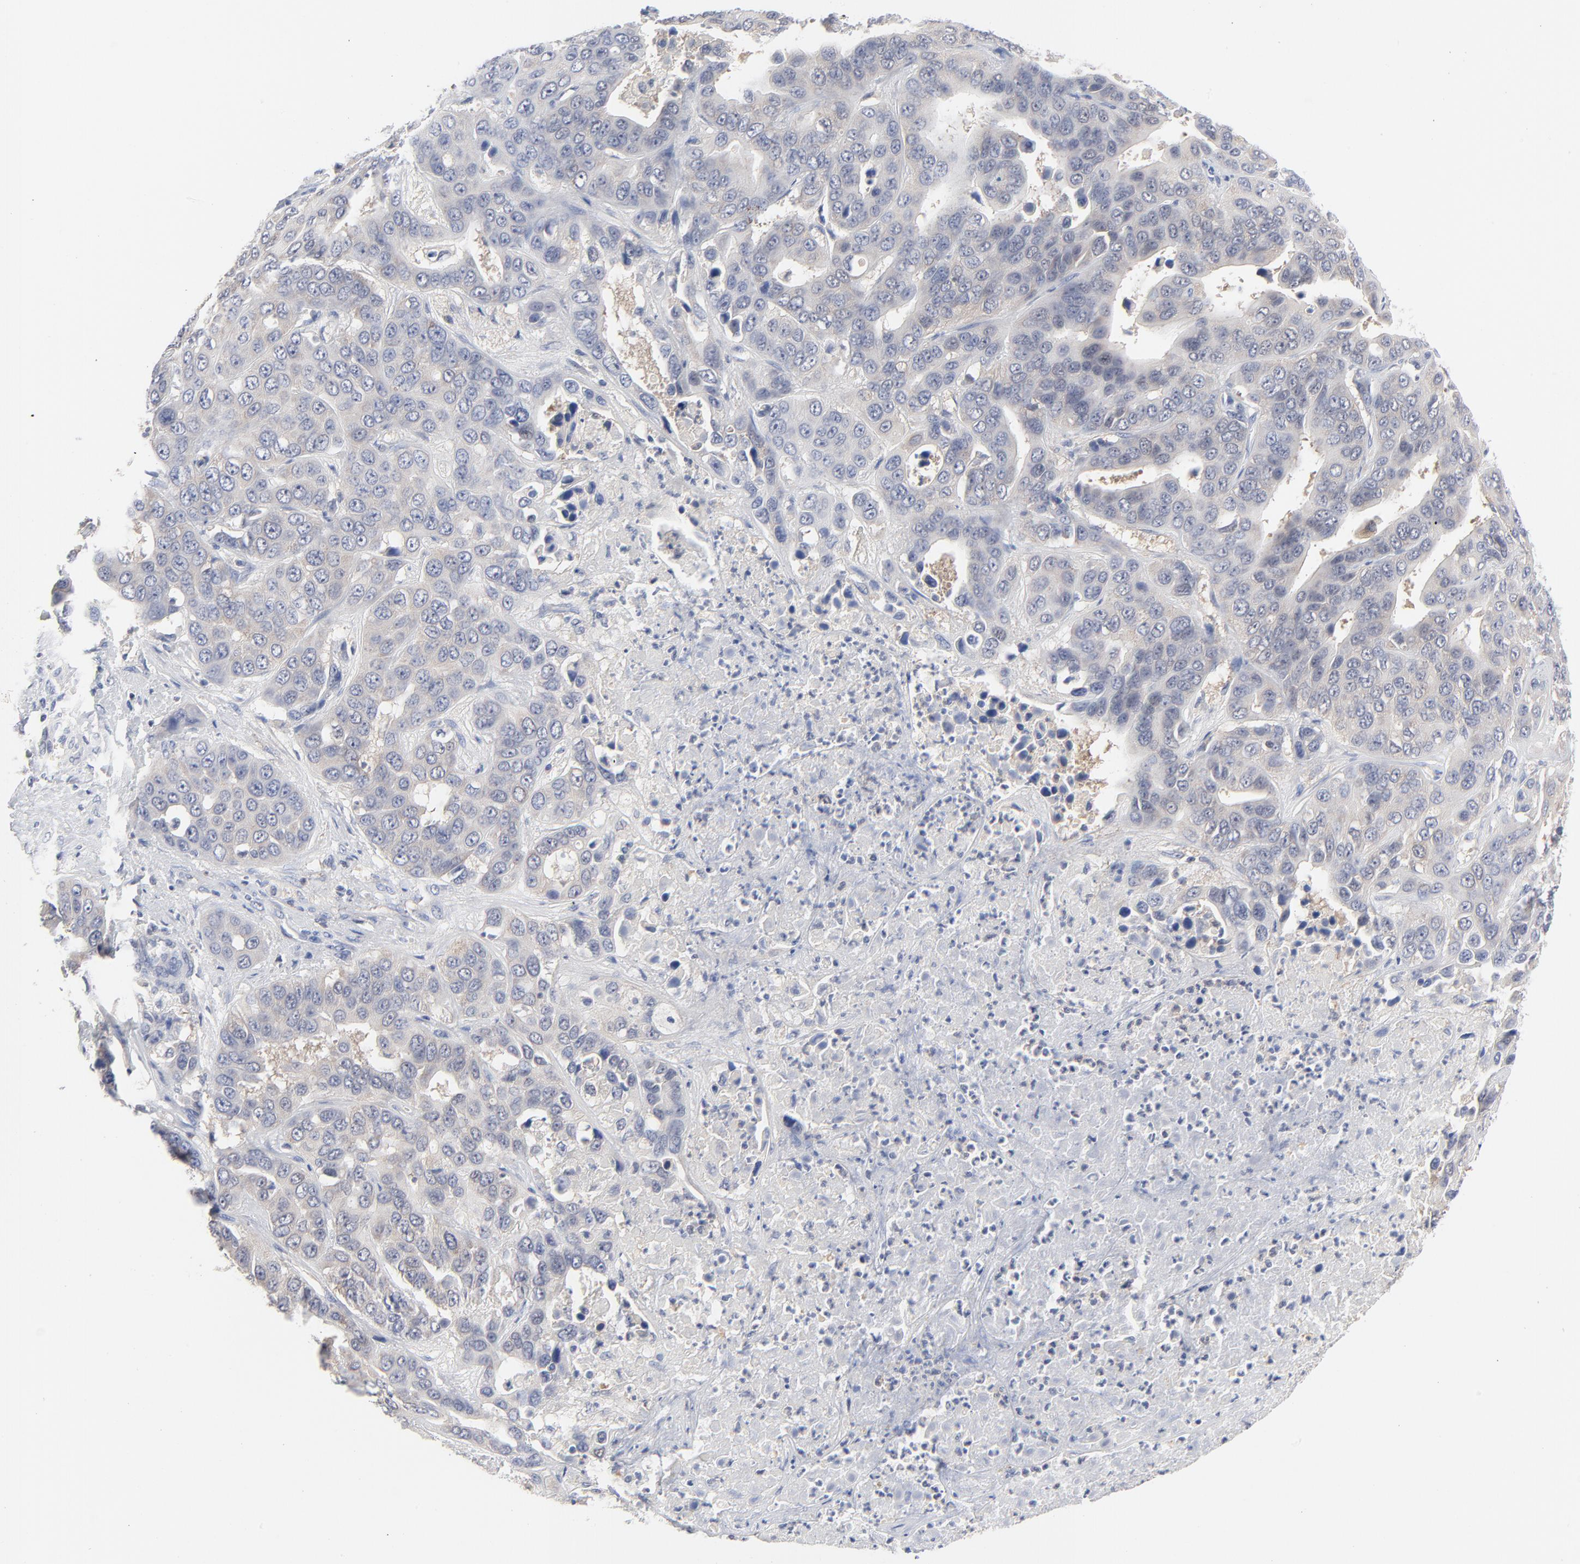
{"staining": {"intensity": "negative", "quantity": "none", "location": "none"}, "tissue": "liver cancer", "cell_type": "Tumor cells", "image_type": "cancer", "snomed": [{"axis": "morphology", "description": "Cholangiocarcinoma"}, {"axis": "topography", "description": "Liver"}], "caption": "Tumor cells show no significant staining in liver cancer. Brightfield microscopy of immunohistochemistry stained with DAB (3,3'-diaminobenzidine) (brown) and hematoxylin (blue), captured at high magnification.", "gene": "CAB39L", "patient": {"sex": "female", "age": 52}}